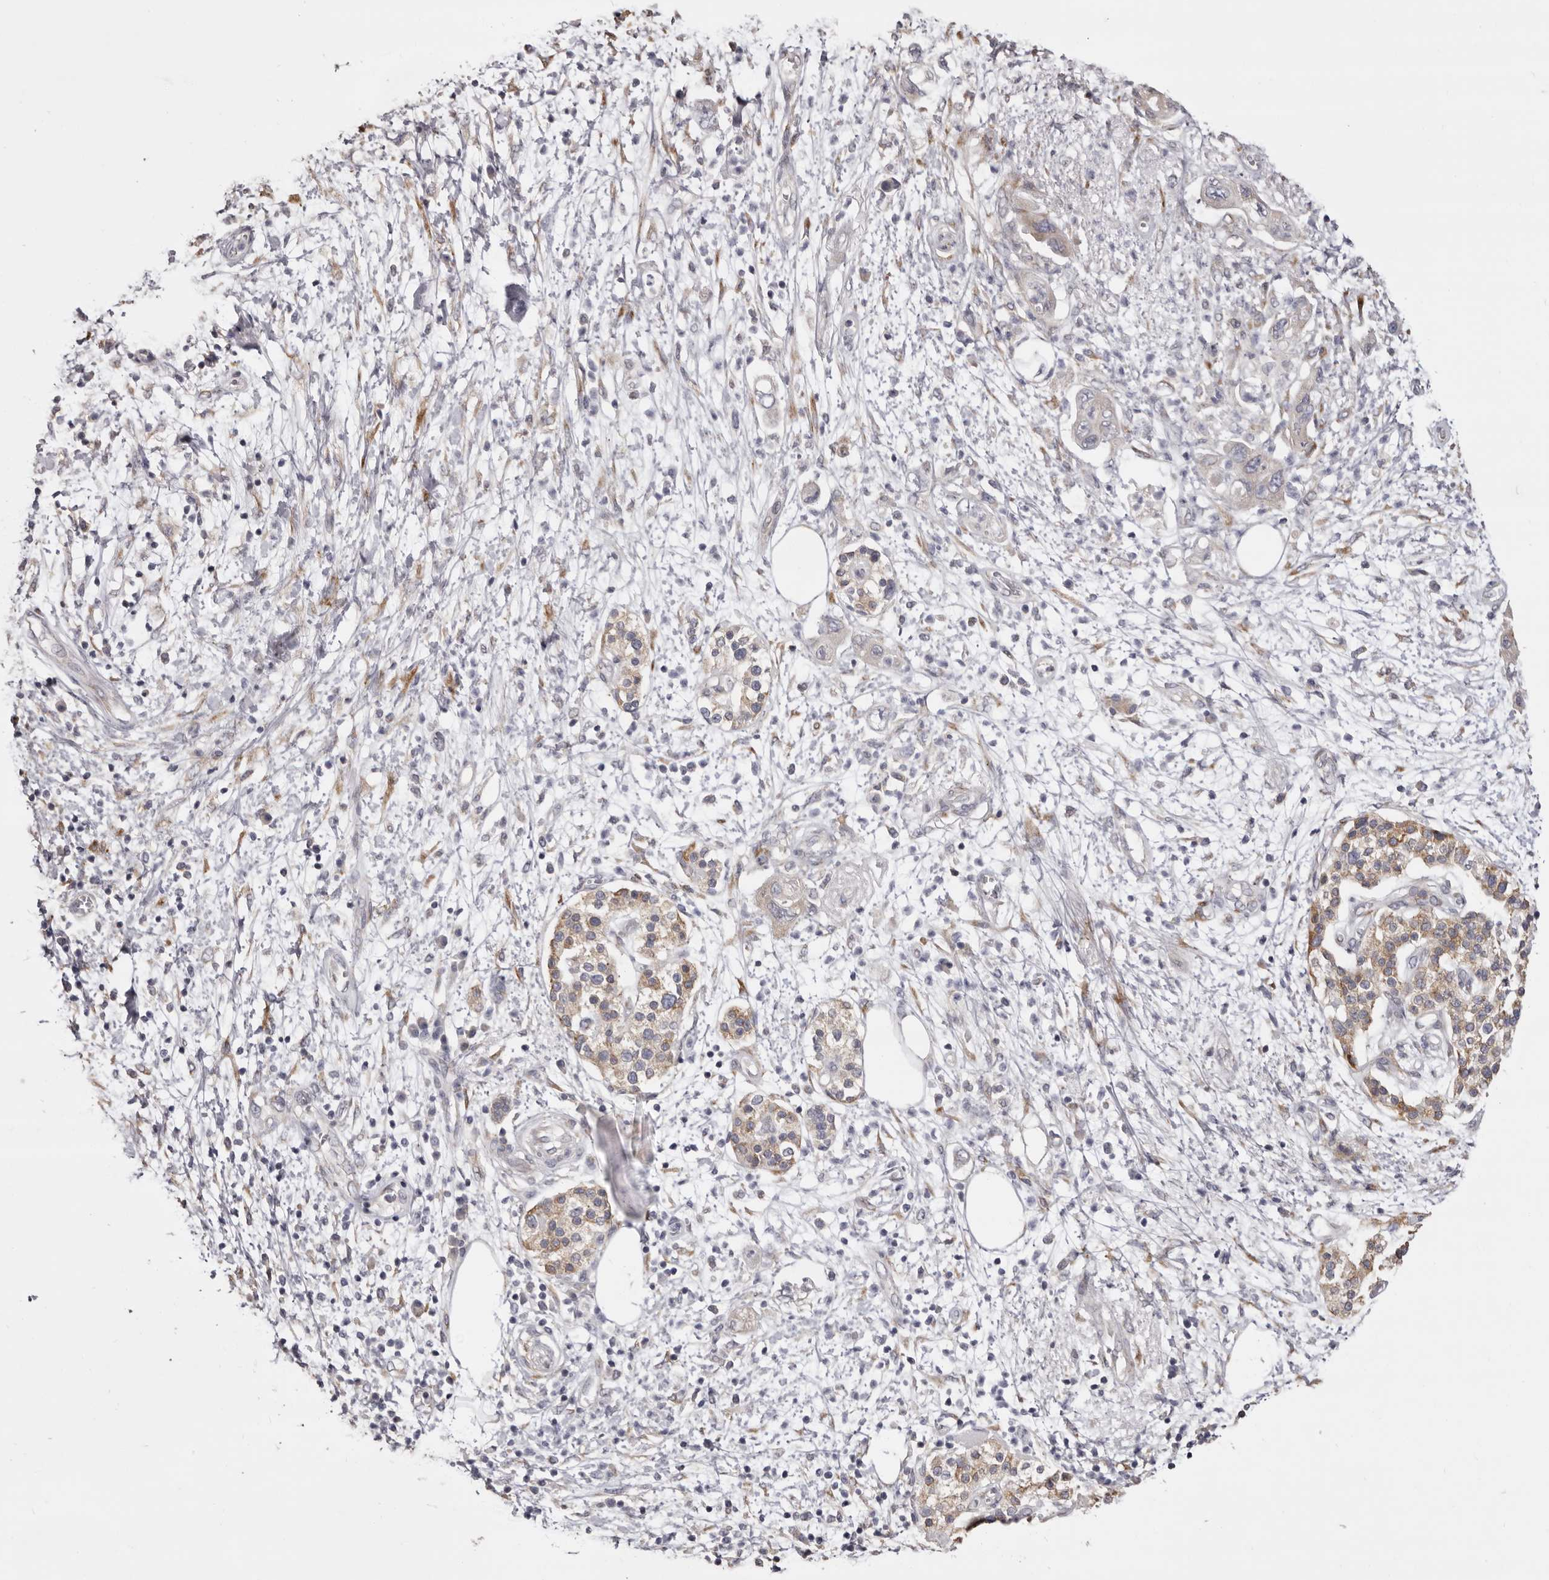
{"staining": {"intensity": "negative", "quantity": "none", "location": "none"}, "tissue": "pancreatic cancer", "cell_type": "Tumor cells", "image_type": "cancer", "snomed": [{"axis": "morphology", "description": "Adenocarcinoma, NOS"}, {"axis": "topography", "description": "Pancreas"}], "caption": "The immunohistochemistry (IHC) micrograph has no significant staining in tumor cells of pancreatic cancer (adenocarcinoma) tissue. (DAB (3,3'-diaminobenzidine) immunohistochemistry (IHC) with hematoxylin counter stain).", "gene": "PIGX", "patient": {"sex": "female", "age": 73}}